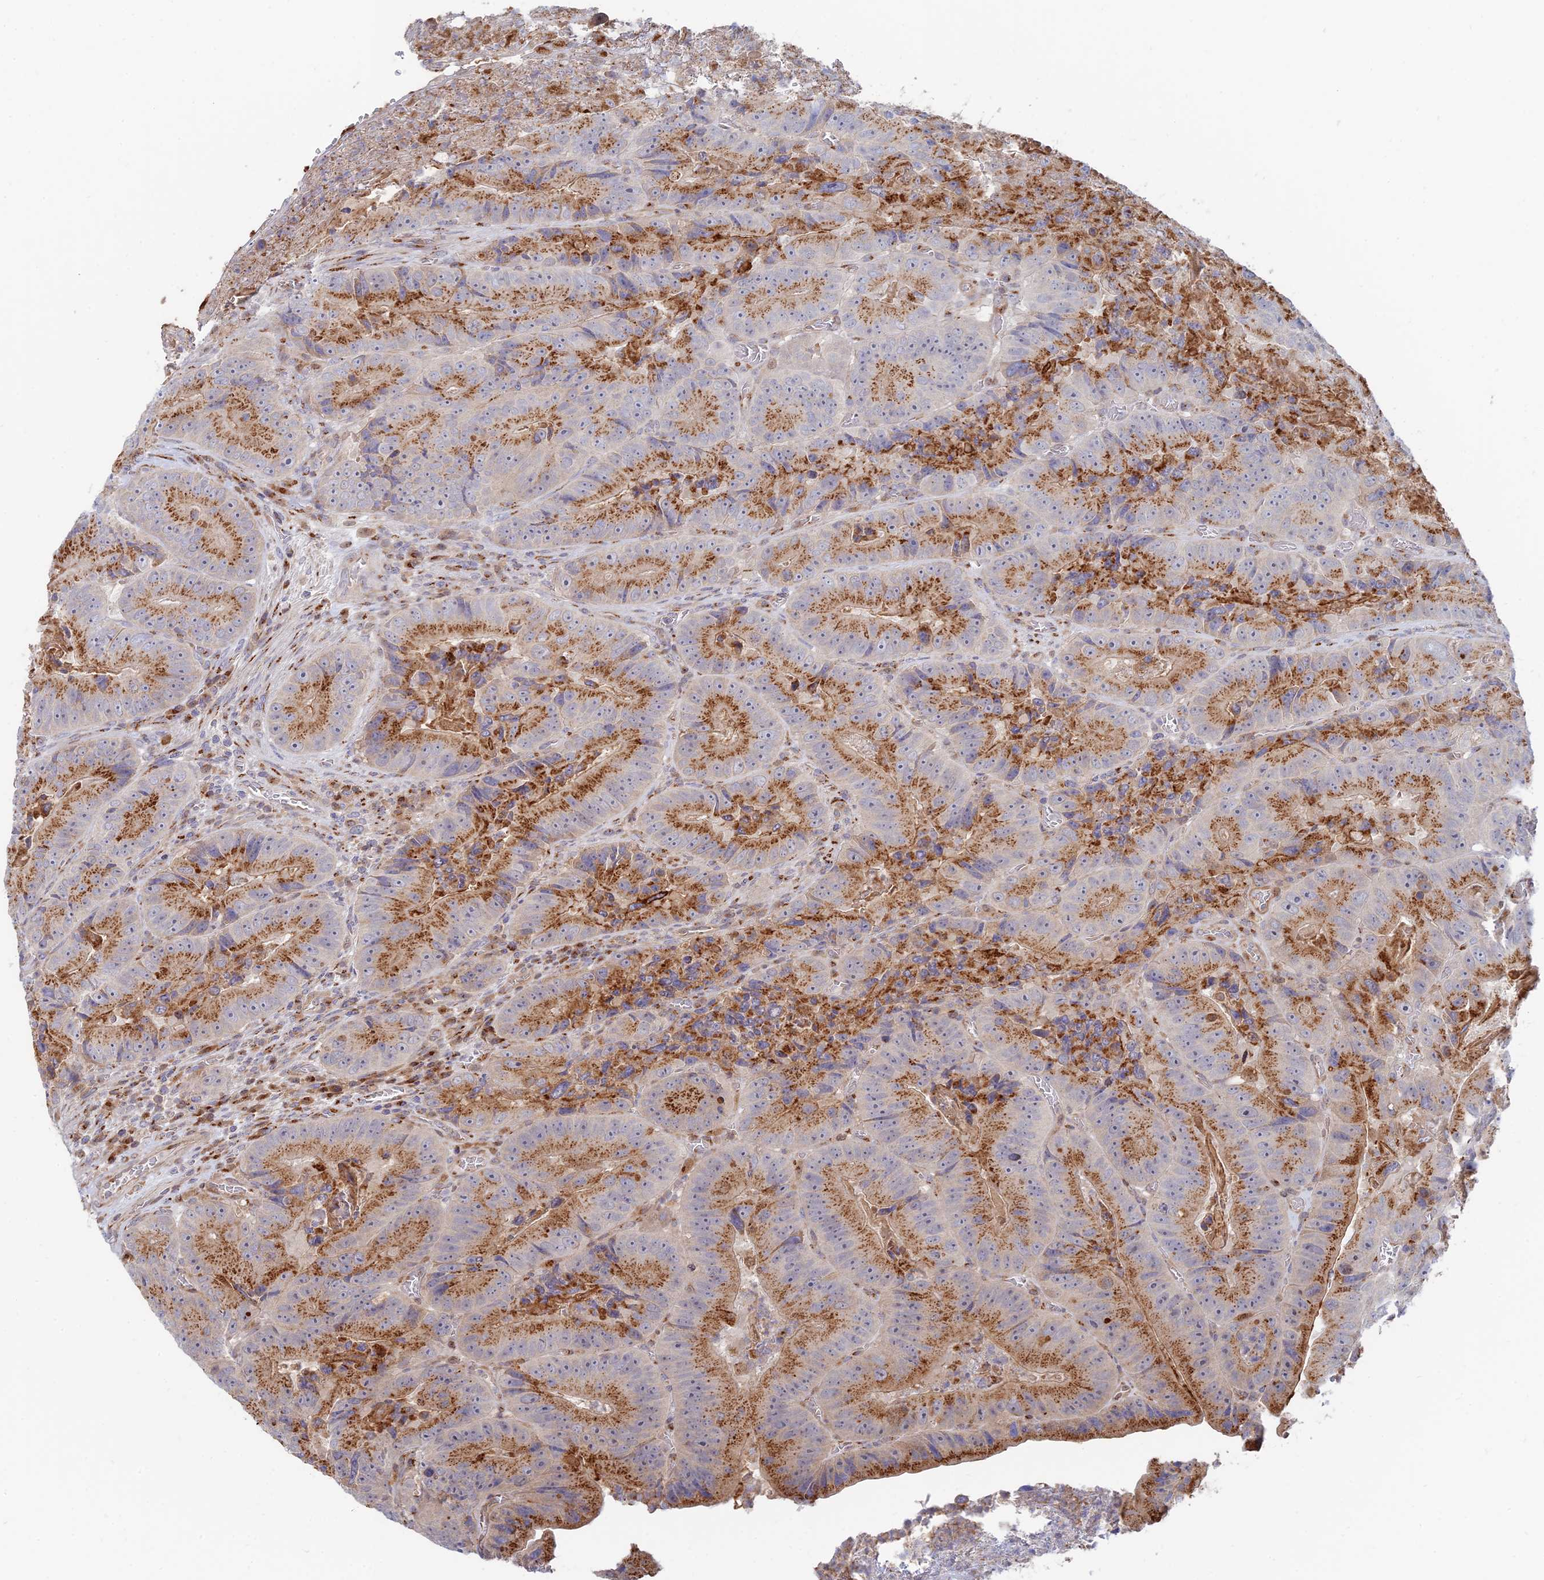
{"staining": {"intensity": "moderate", "quantity": ">75%", "location": "cytoplasmic/membranous"}, "tissue": "colorectal cancer", "cell_type": "Tumor cells", "image_type": "cancer", "snomed": [{"axis": "morphology", "description": "Adenocarcinoma, NOS"}, {"axis": "topography", "description": "Colon"}], "caption": "There is medium levels of moderate cytoplasmic/membranous positivity in tumor cells of colorectal adenocarcinoma, as demonstrated by immunohistochemical staining (brown color).", "gene": "HS2ST1", "patient": {"sex": "female", "age": 86}}